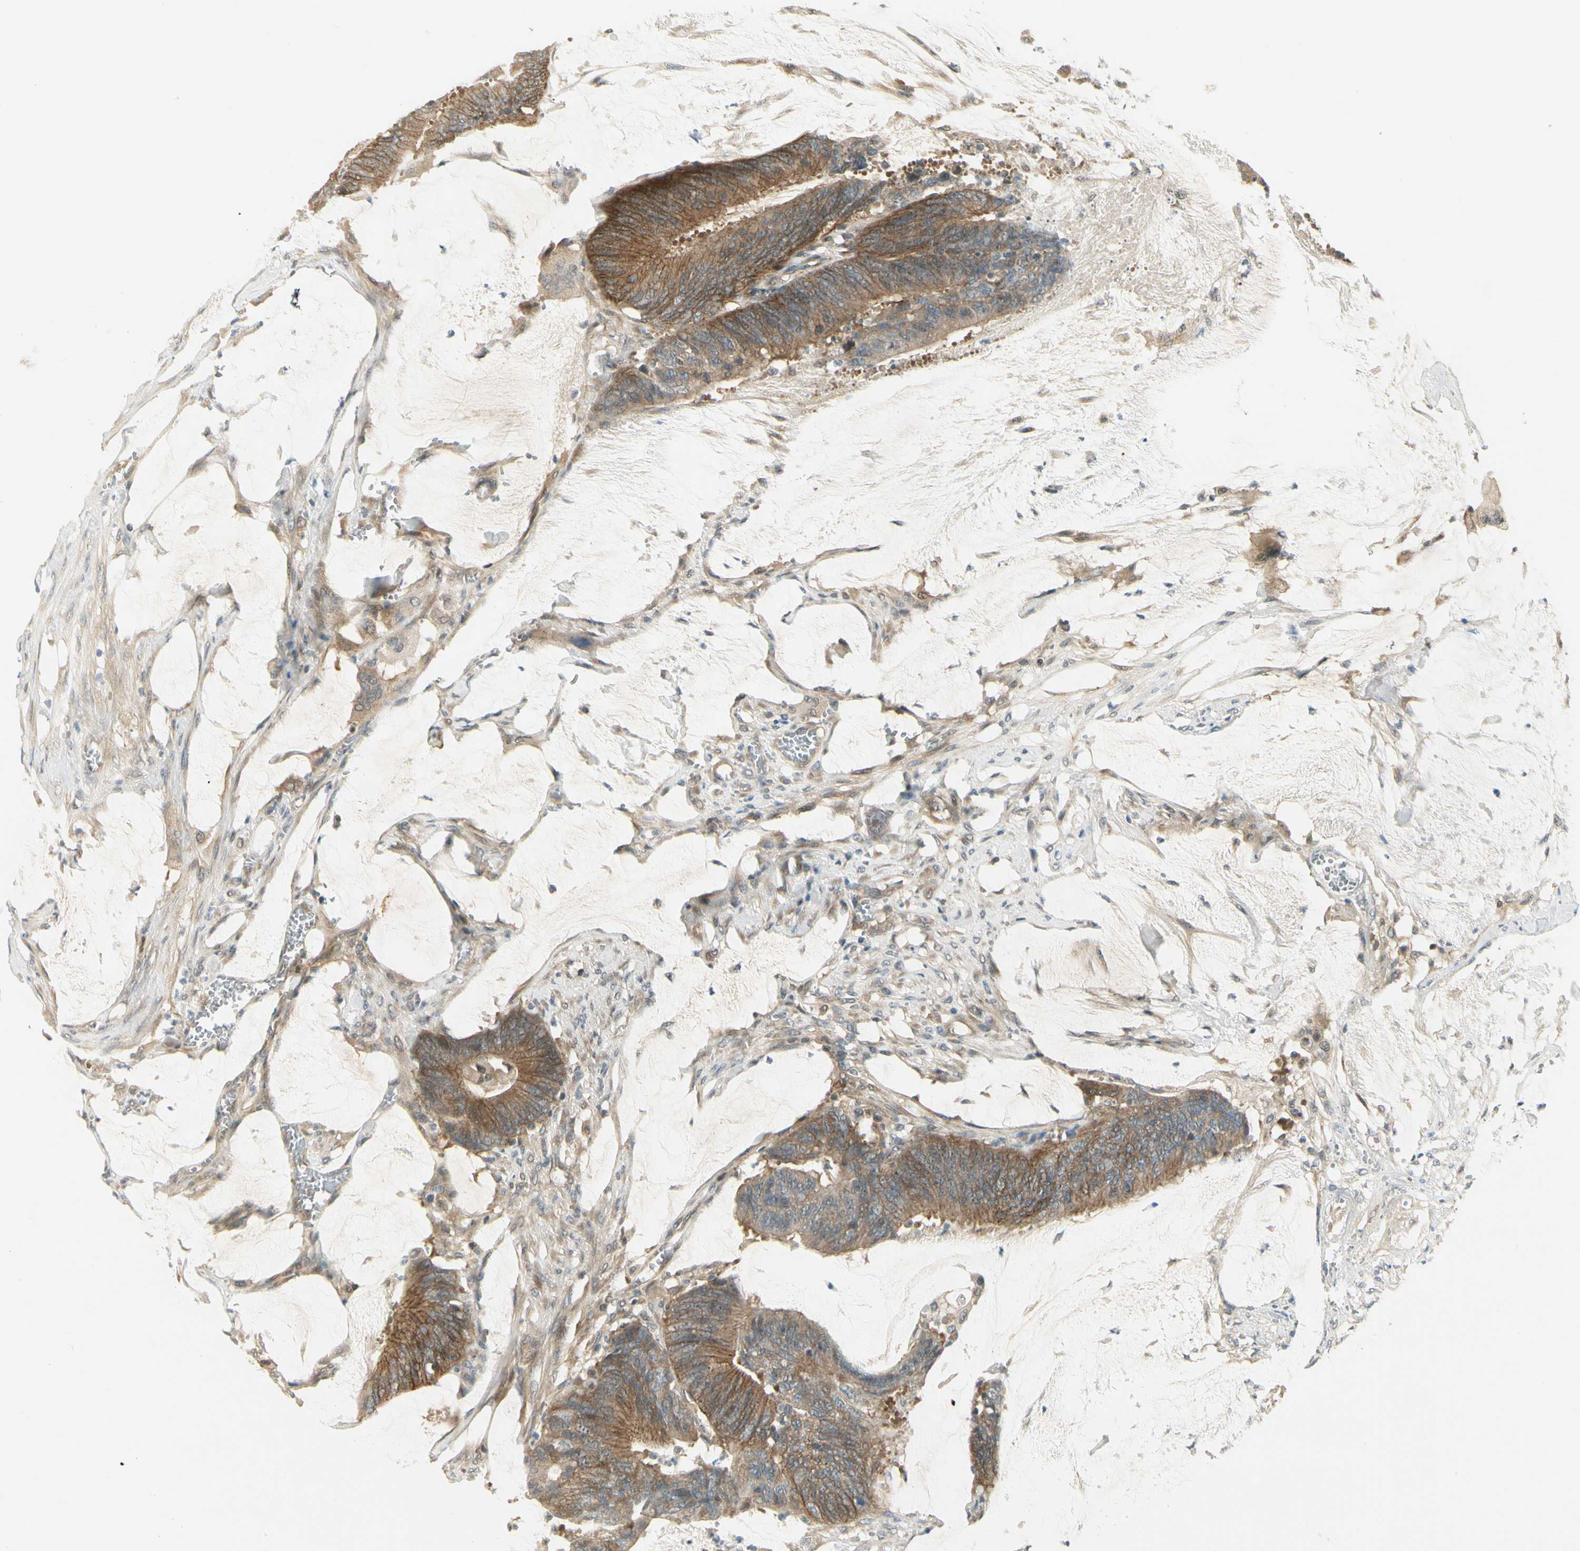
{"staining": {"intensity": "moderate", "quantity": ">75%", "location": "cytoplasmic/membranous"}, "tissue": "colorectal cancer", "cell_type": "Tumor cells", "image_type": "cancer", "snomed": [{"axis": "morphology", "description": "Adenocarcinoma, NOS"}, {"axis": "topography", "description": "Rectum"}], "caption": "High-magnification brightfield microscopy of adenocarcinoma (colorectal) stained with DAB (brown) and counterstained with hematoxylin (blue). tumor cells exhibit moderate cytoplasmic/membranous staining is identified in about>75% of cells.", "gene": "EPHB3", "patient": {"sex": "female", "age": 66}}